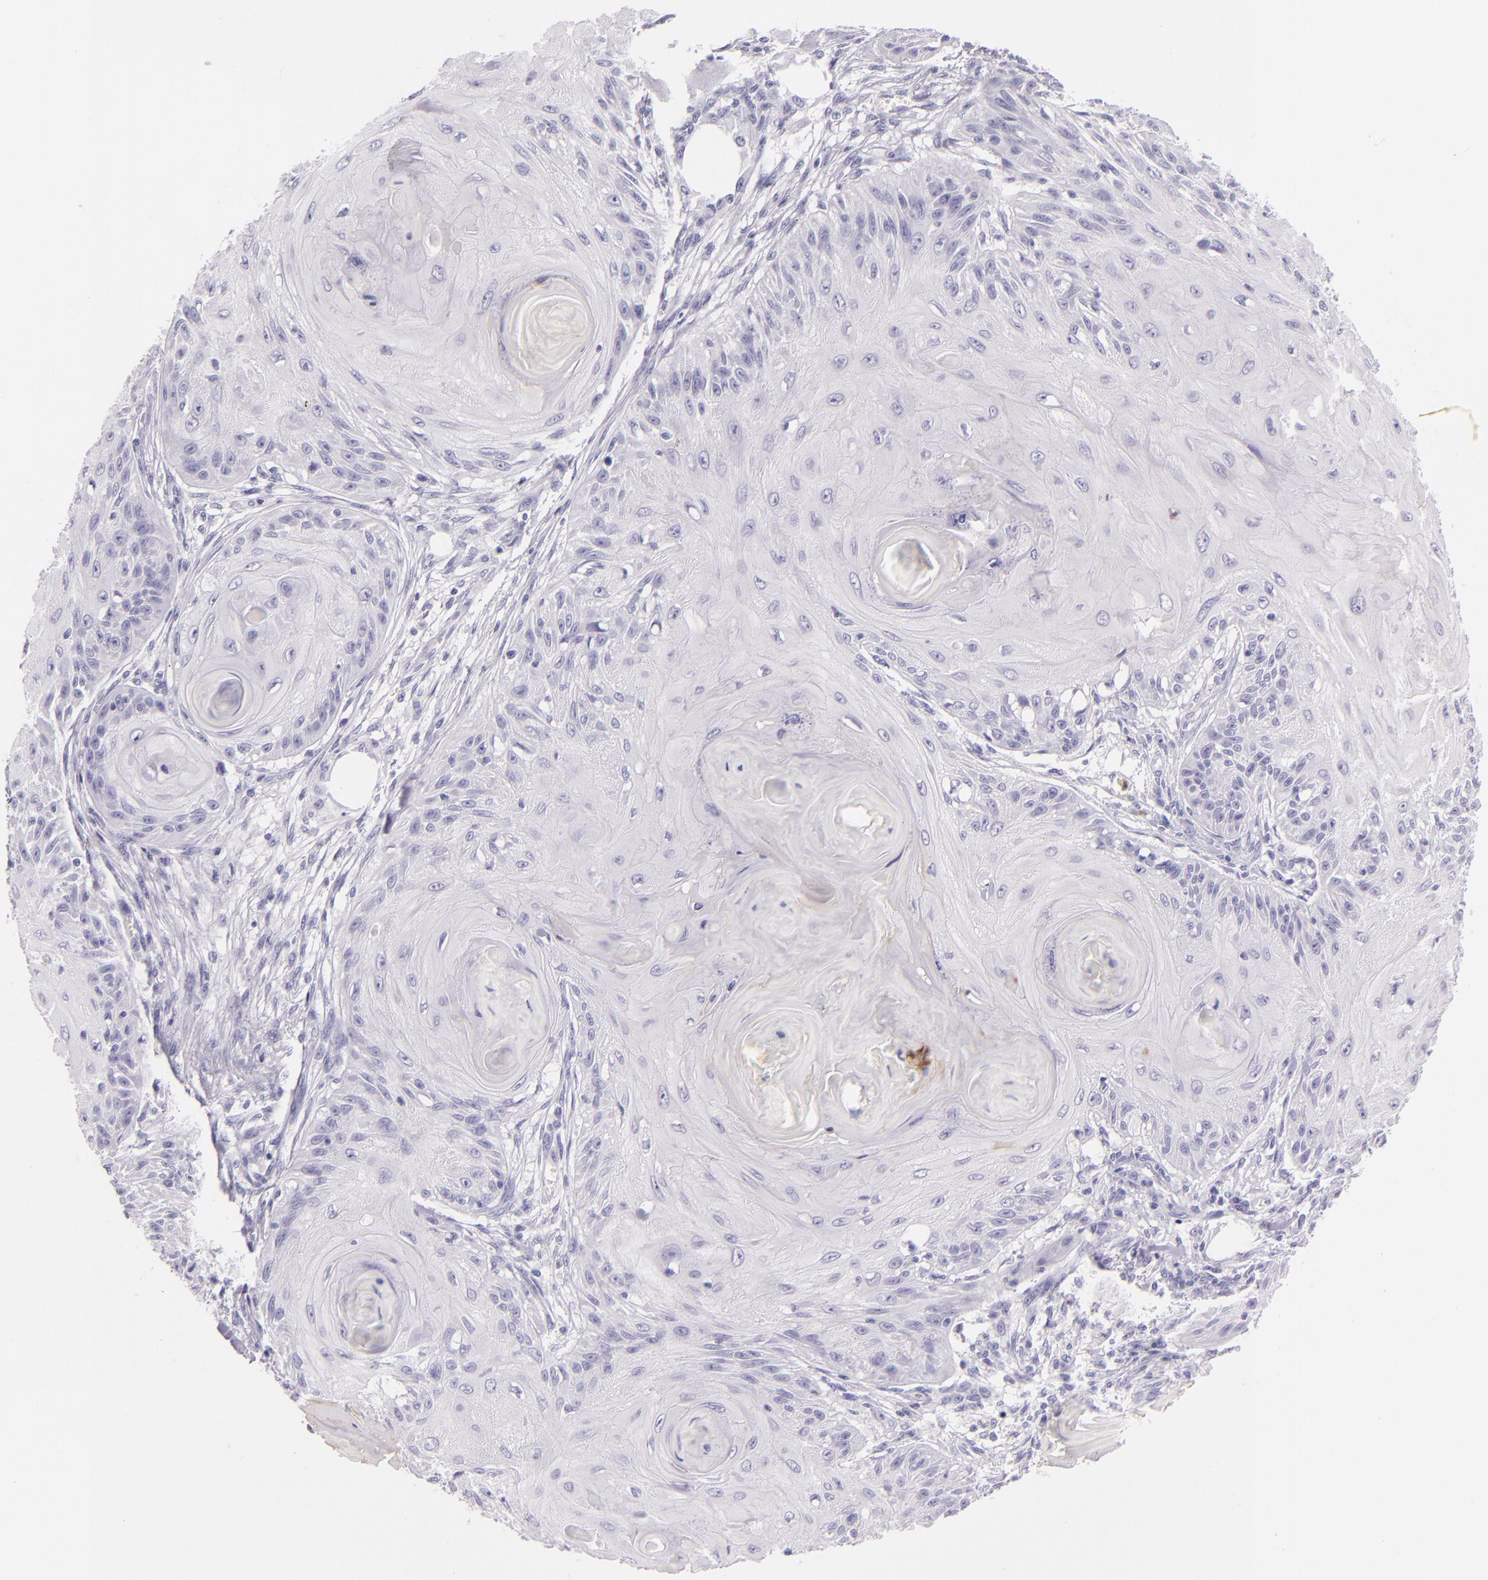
{"staining": {"intensity": "negative", "quantity": "none", "location": "none"}, "tissue": "skin cancer", "cell_type": "Tumor cells", "image_type": "cancer", "snomed": [{"axis": "morphology", "description": "Squamous cell carcinoma, NOS"}, {"axis": "topography", "description": "Skin"}], "caption": "DAB (3,3'-diaminobenzidine) immunohistochemical staining of skin squamous cell carcinoma displays no significant positivity in tumor cells.", "gene": "CEACAM1", "patient": {"sex": "female", "age": 88}}